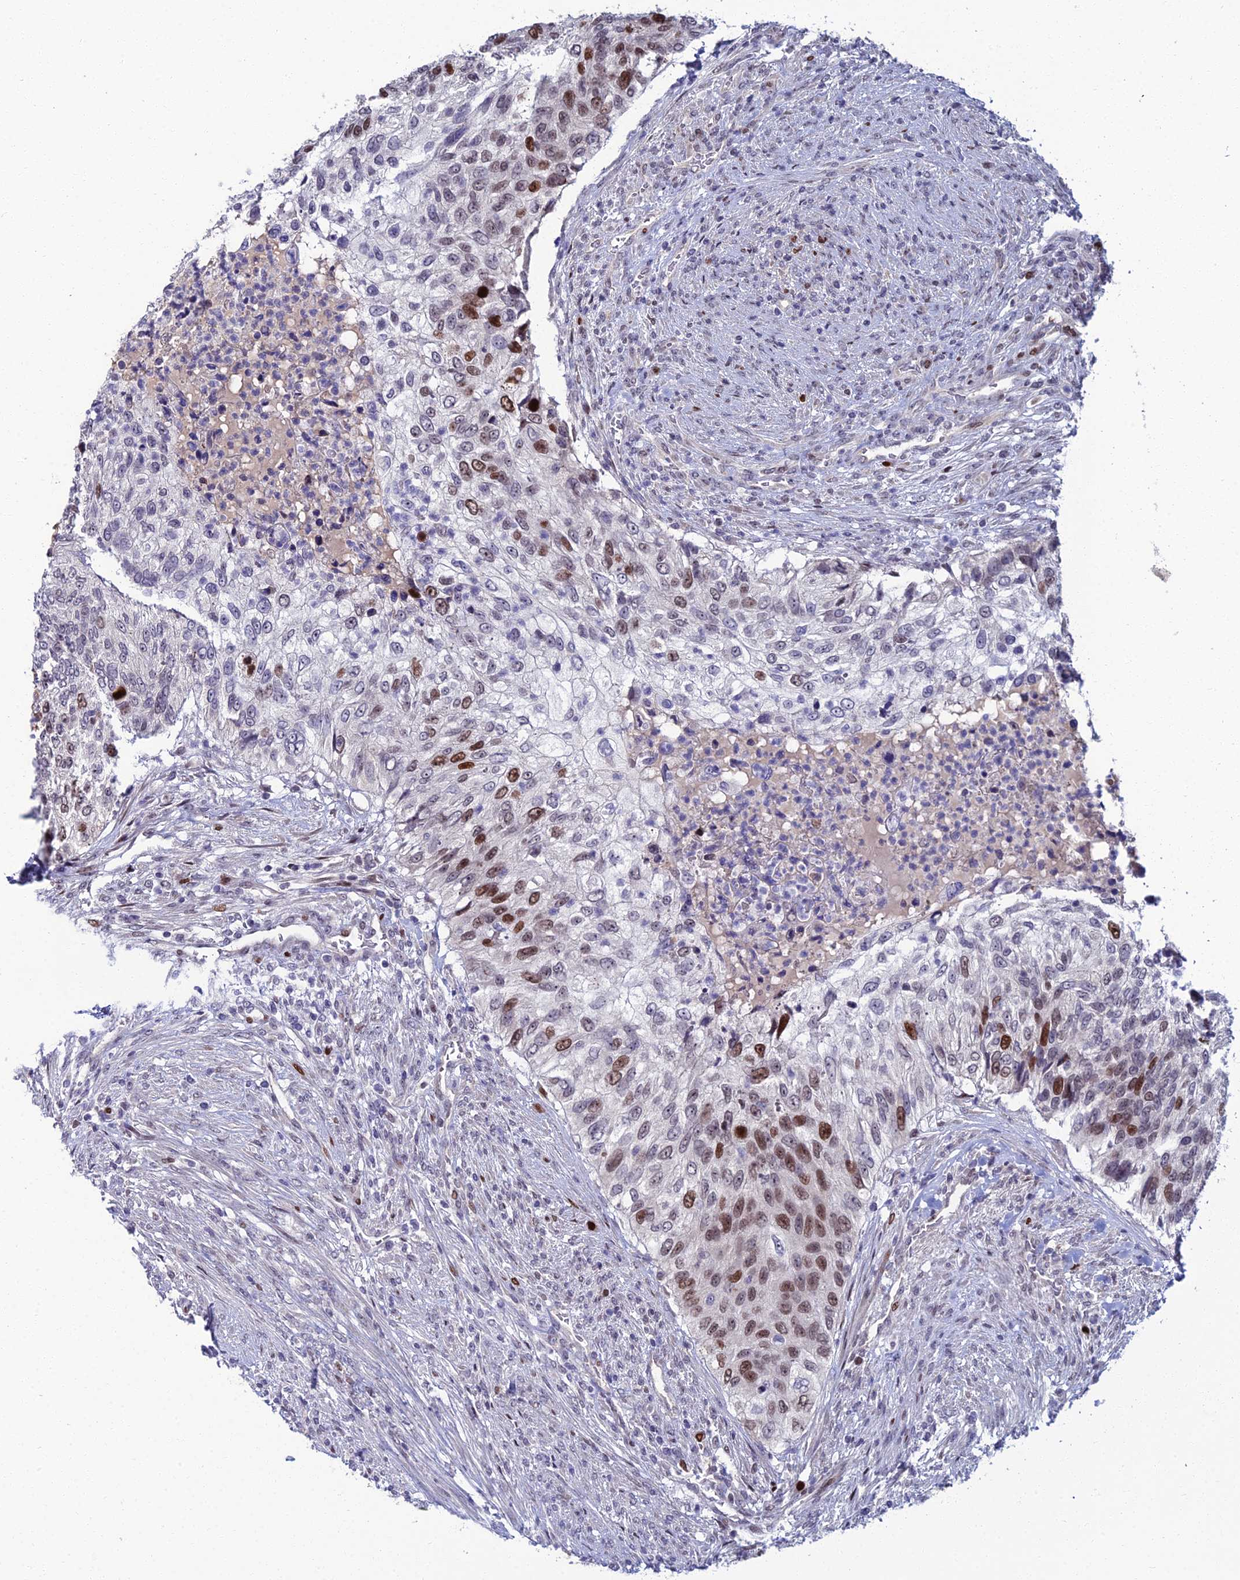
{"staining": {"intensity": "strong", "quantity": "<25%", "location": "nuclear"}, "tissue": "urothelial cancer", "cell_type": "Tumor cells", "image_type": "cancer", "snomed": [{"axis": "morphology", "description": "Urothelial carcinoma, High grade"}, {"axis": "topography", "description": "Urinary bladder"}], "caption": "Human urothelial carcinoma (high-grade) stained with a brown dye exhibits strong nuclear positive expression in about <25% of tumor cells.", "gene": "TAF9B", "patient": {"sex": "female", "age": 60}}